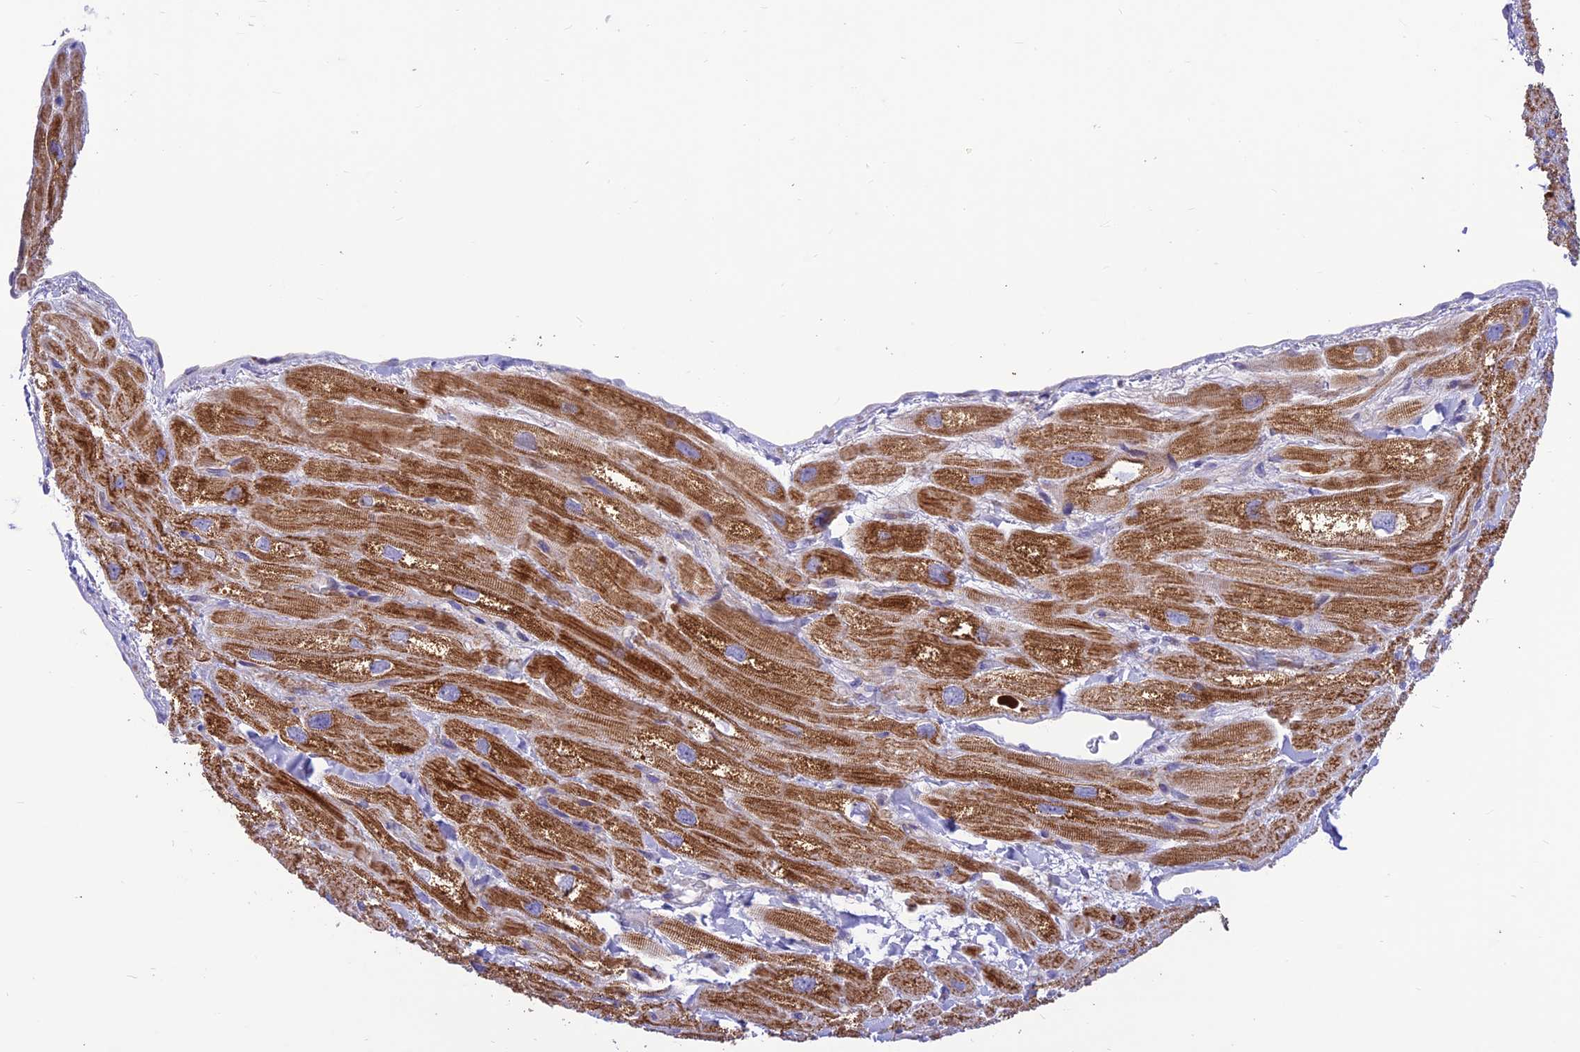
{"staining": {"intensity": "strong", "quantity": "<25%", "location": "cytoplasmic/membranous"}, "tissue": "heart muscle", "cell_type": "Cardiomyocytes", "image_type": "normal", "snomed": [{"axis": "morphology", "description": "Normal tissue, NOS"}, {"axis": "topography", "description": "Heart"}], "caption": "Immunohistochemistry of benign human heart muscle reveals medium levels of strong cytoplasmic/membranous staining in about <25% of cardiomyocytes.", "gene": "FAM186B", "patient": {"sex": "male", "age": 65}}